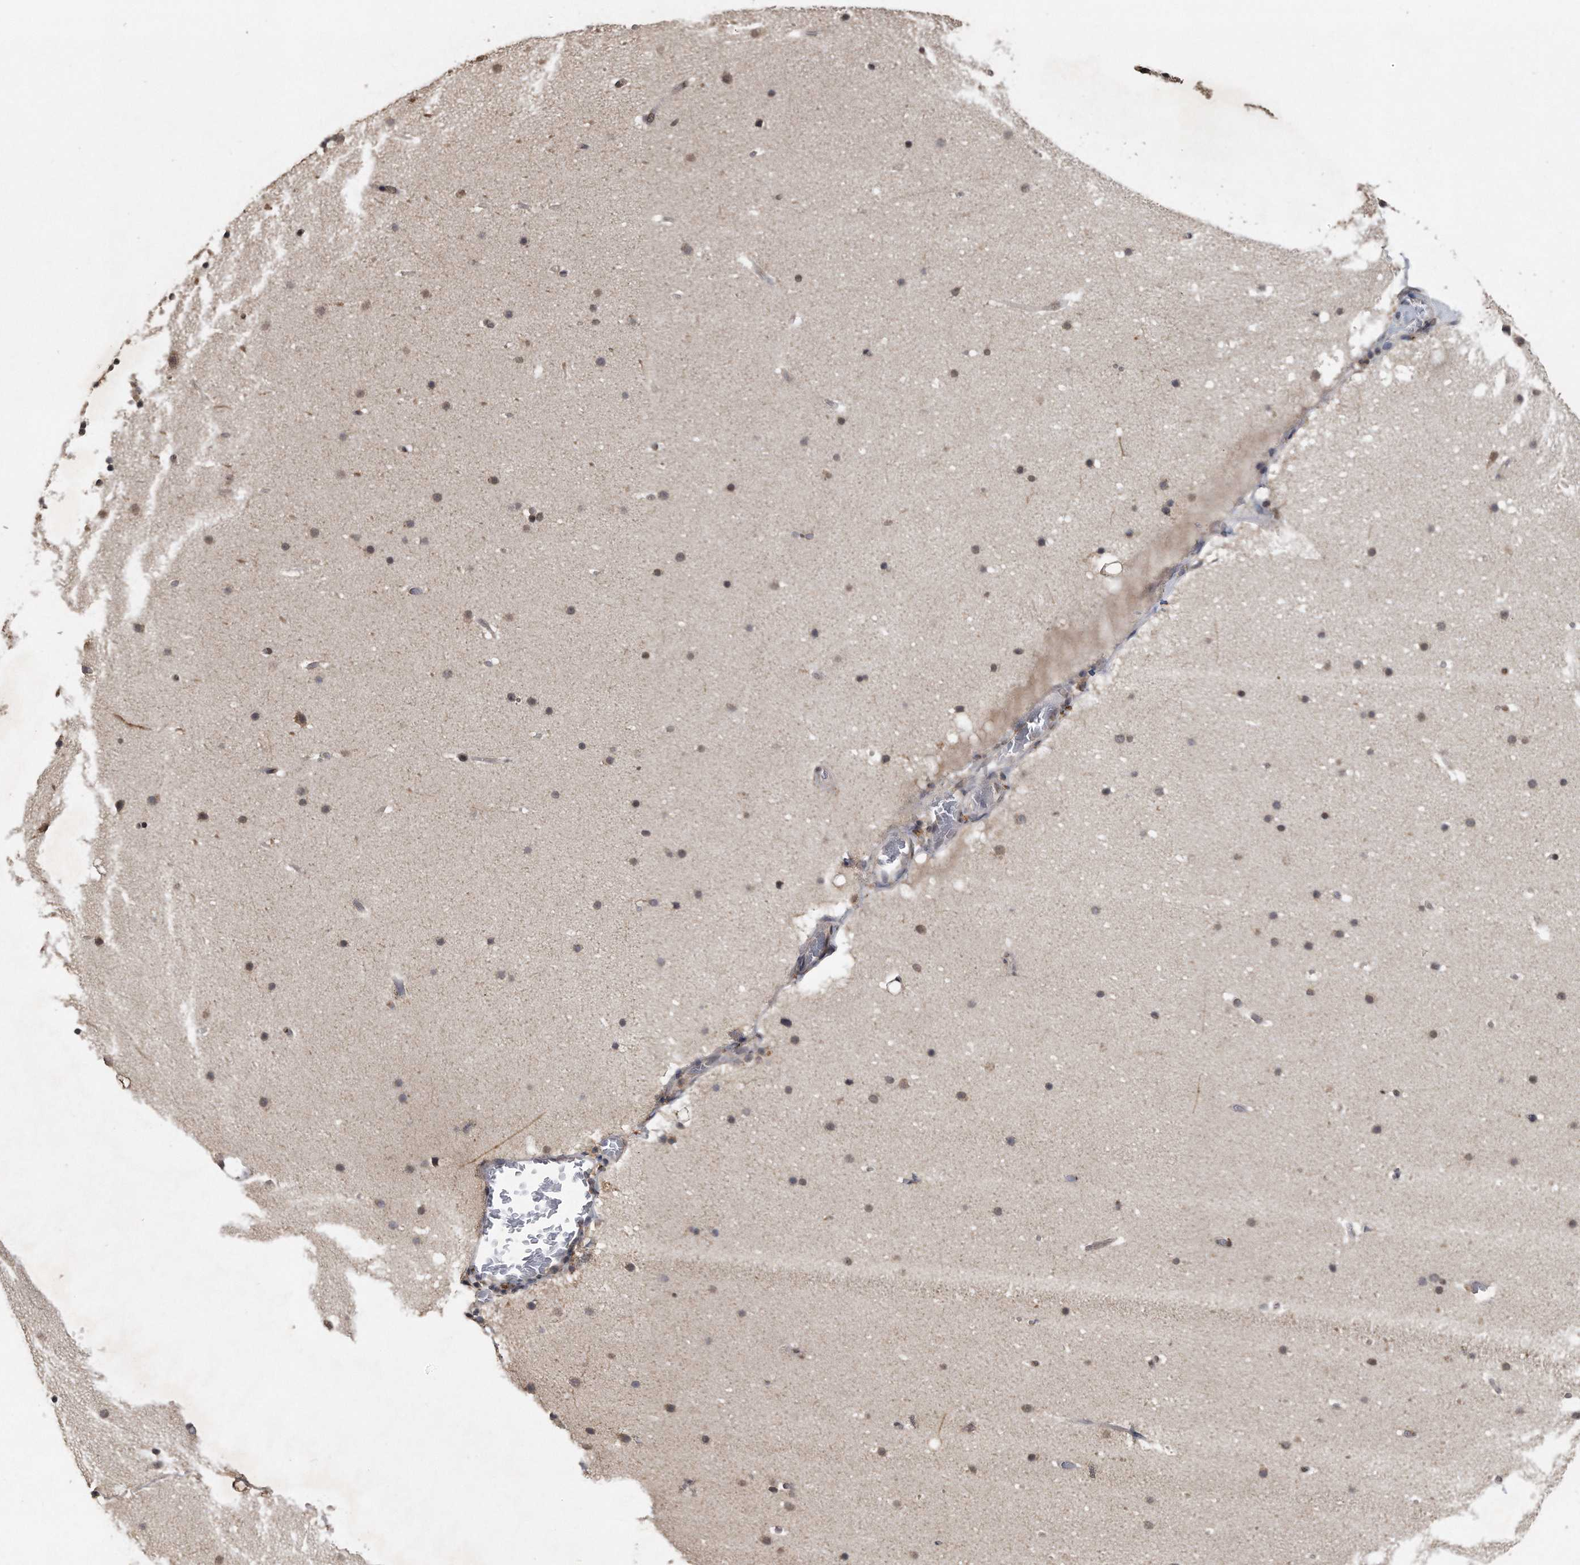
{"staining": {"intensity": "moderate", "quantity": "<25%", "location": "nuclear"}, "tissue": "cerebellum", "cell_type": "Cells in granular layer", "image_type": "normal", "snomed": [{"axis": "morphology", "description": "Normal tissue, NOS"}, {"axis": "topography", "description": "Cerebellum"}], "caption": "Immunohistochemistry (DAB) staining of normal human cerebellum displays moderate nuclear protein positivity in about <25% of cells in granular layer.", "gene": "CRYZL1", "patient": {"sex": "male", "age": 57}}